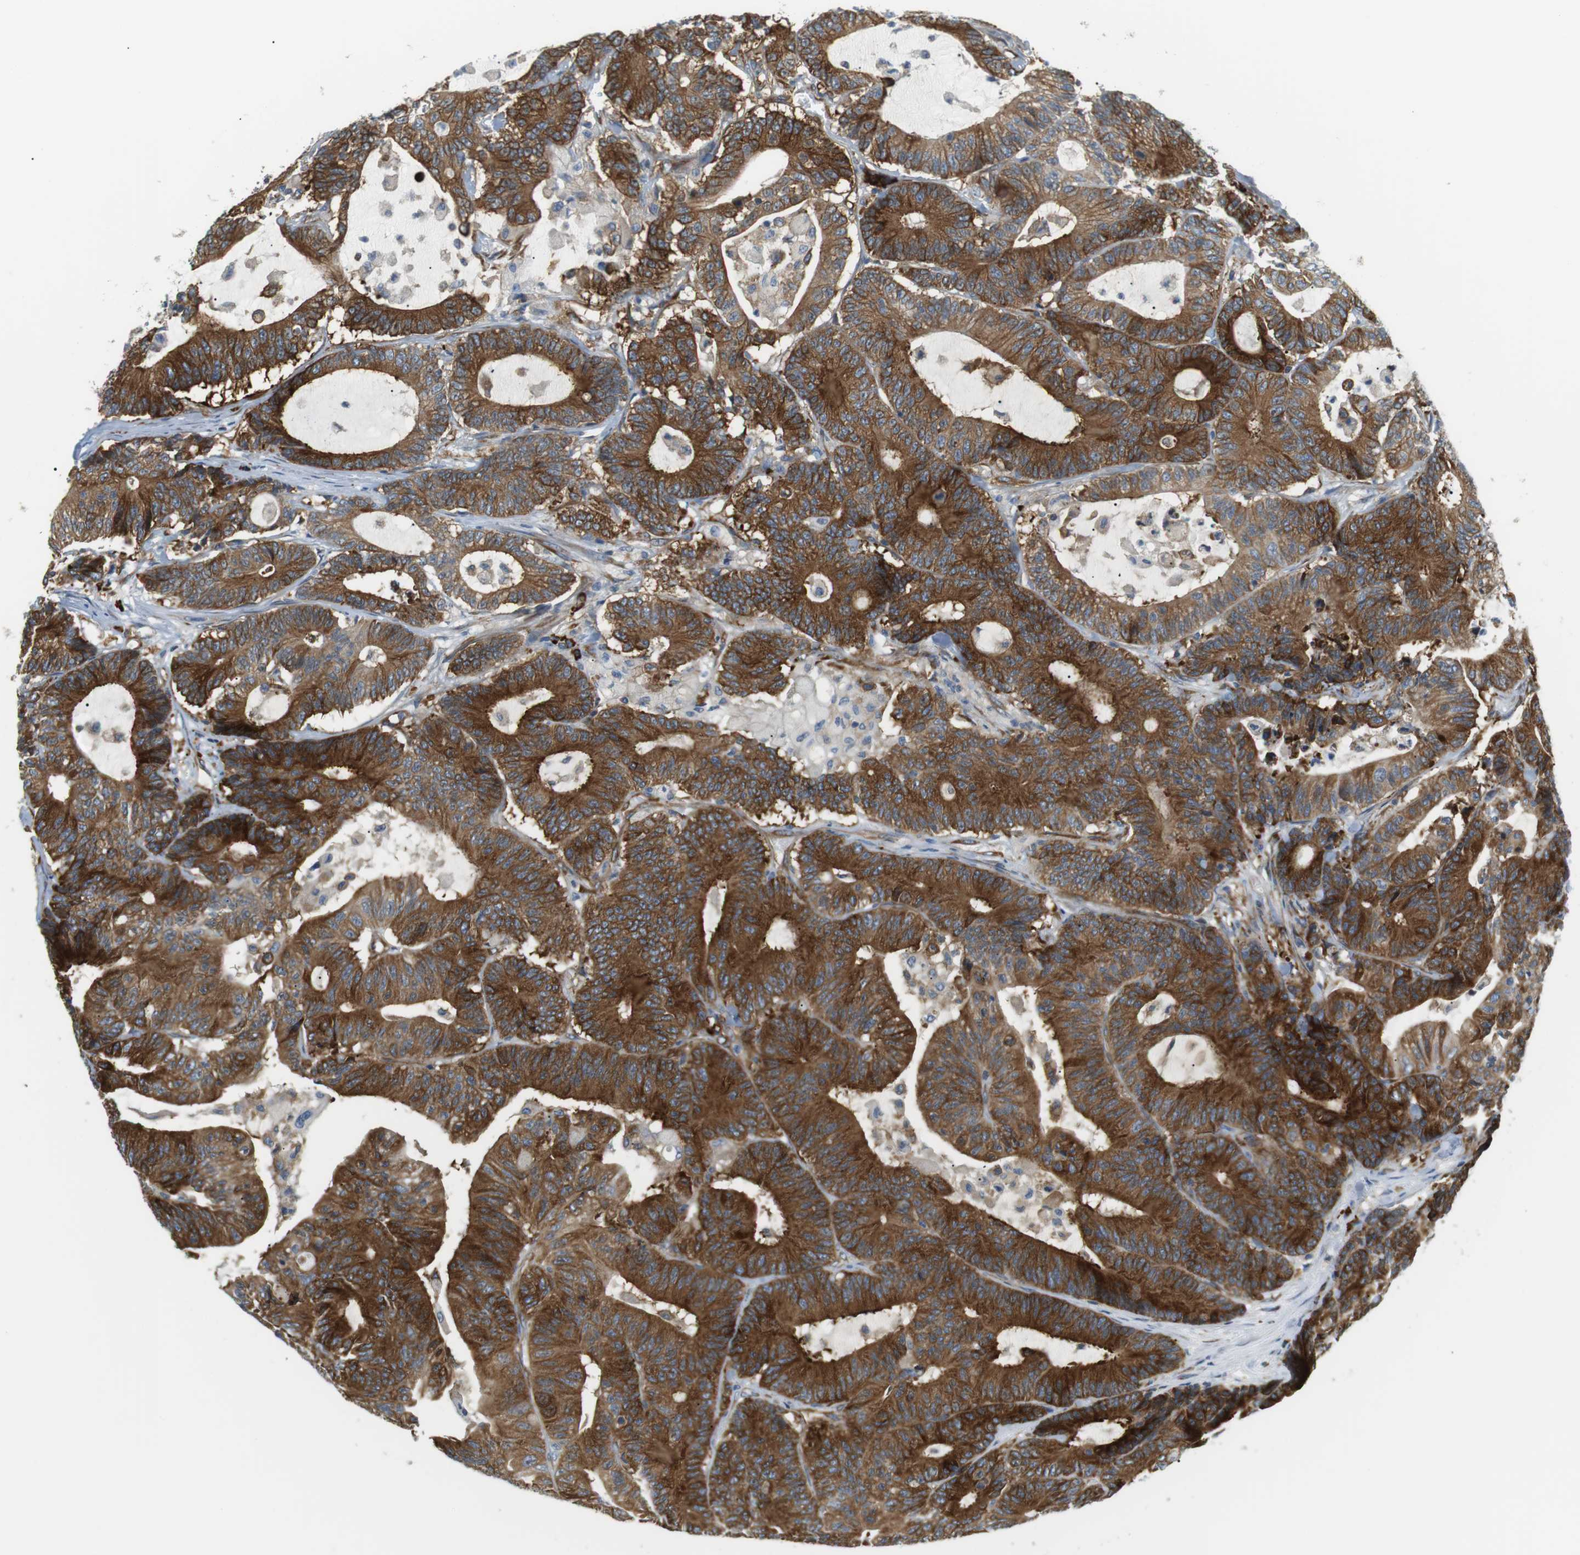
{"staining": {"intensity": "strong", "quantity": ">75%", "location": "cytoplasmic/membranous"}, "tissue": "colorectal cancer", "cell_type": "Tumor cells", "image_type": "cancer", "snomed": [{"axis": "morphology", "description": "Adenocarcinoma, NOS"}, {"axis": "topography", "description": "Colon"}], "caption": "Immunohistochemical staining of adenocarcinoma (colorectal) demonstrates high levels of strong cytoplasmic/membranous expression in about >75% of tumor cells.", "gene": "TMEM200A", "patient": {"sex": "female", "age": 84}}